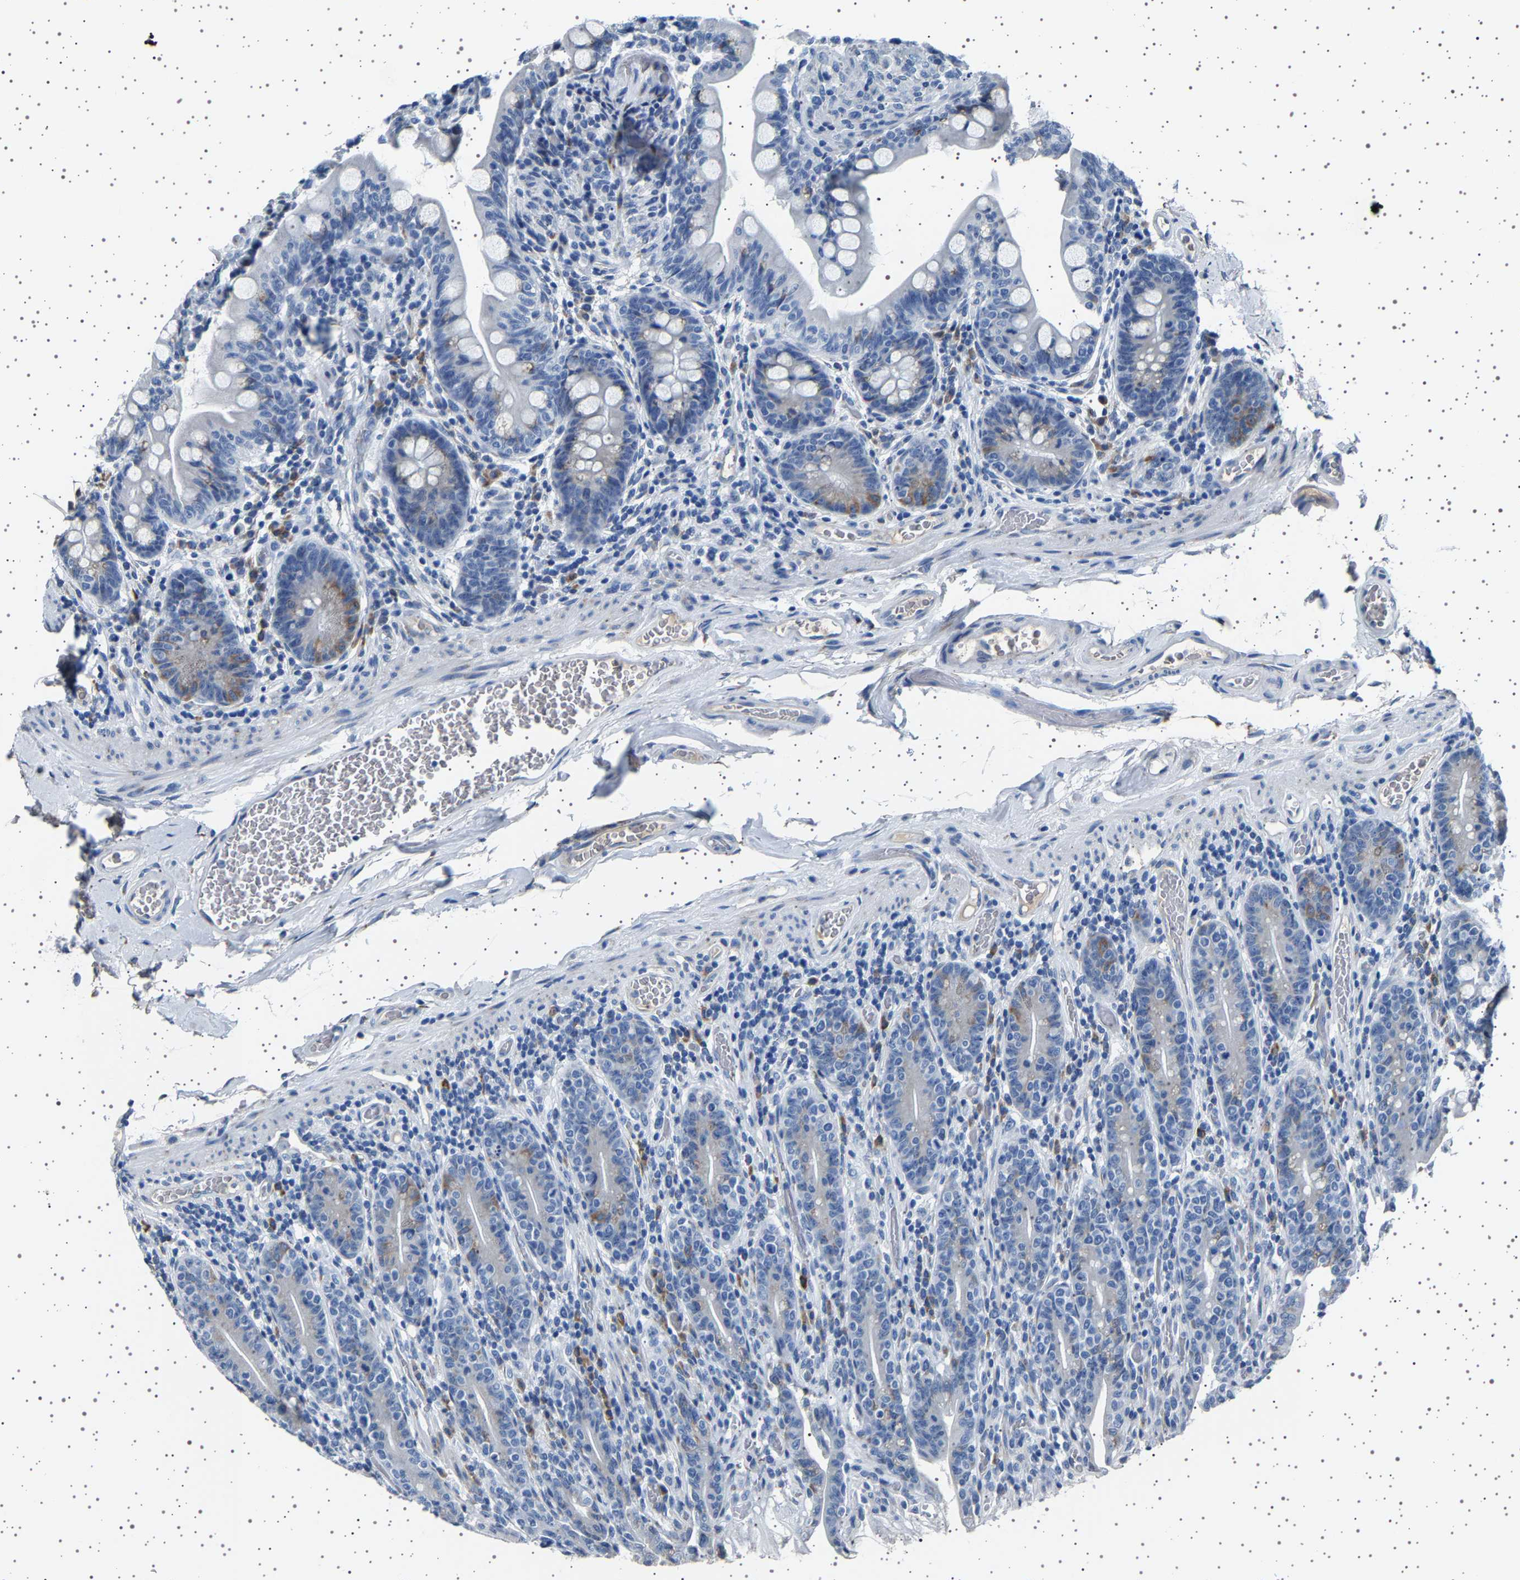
{"staining": {"intensity": "weak", "quantity": "<25%", "location": "cytoplasmic/membranous"}, "tissue": "small intestine", "cell_type": "Glandular cells", "image_type": "normal", "snomed": [{"axis": "morphology", "description": "Normal tissue, NOS"}, {"axis": "topography", "description": "Small intestine"}], "caption": "Photomicrograph shows no significant protein staining in glandular cells of unremarkable small intestine. (DAB IHC visualized using brightfield microscopy, high magnification).", "gene": "FTCD", "patient": {"sex": "female", "age": 56}}